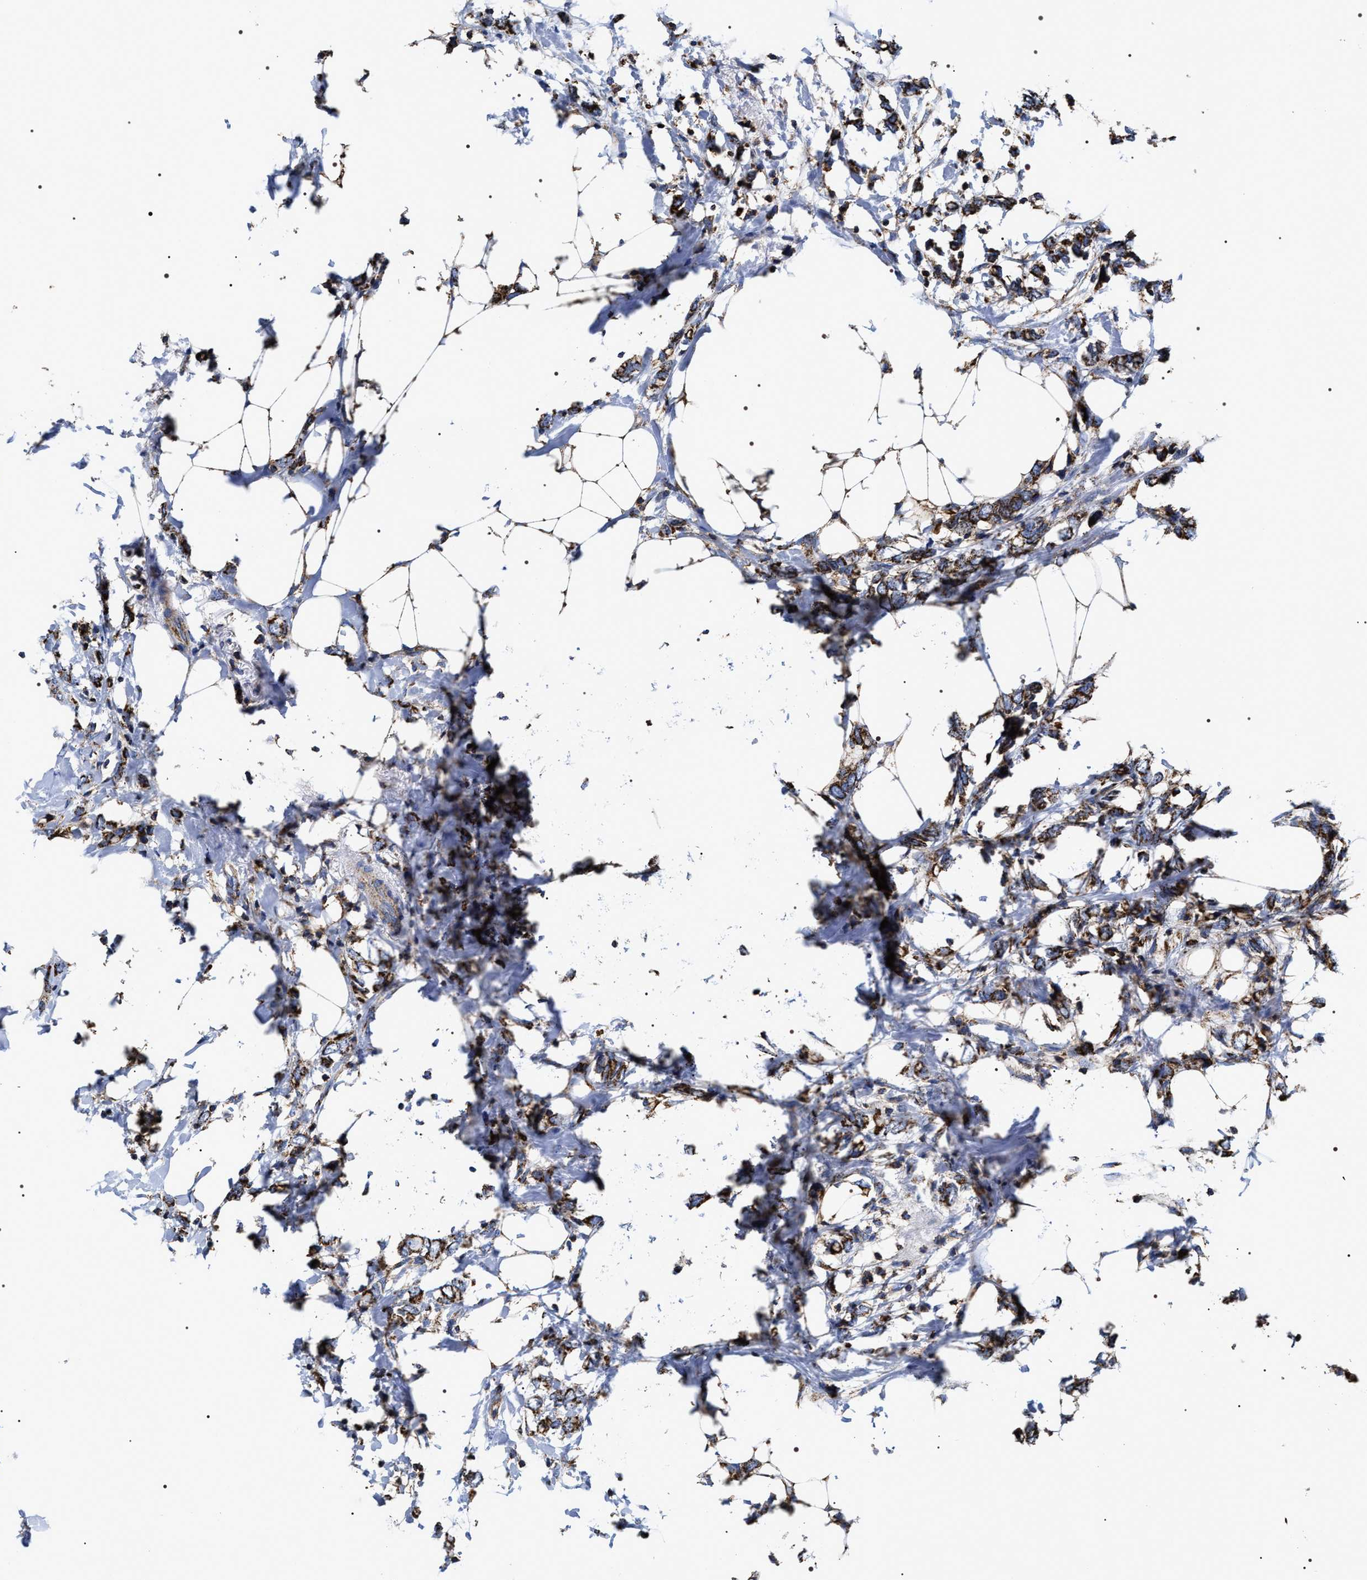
{"staining": {"intensity": "strong", "quantity": ">75%", "location": "cytoplasmic/membranous"}, "tissue": "breast cancer", "cell_type": "Tumor cells", "image_type": "cancer", "snomed": [{"axis": "morphology", "description": "Normal tissue, NOS"}, {"axis": "morphology", "description": "Lobular carcinoma"}, {"axis": "topography", "description": "Breast"}], "caption": "Immunohistochemical staining of lobular carcinoma (breast) exhibits strong cytoplasmic/membranous protein expression in approximately >75% of tumor cells.", "gene": "COG5", "patient": {"sex": "female", "age": 47}}